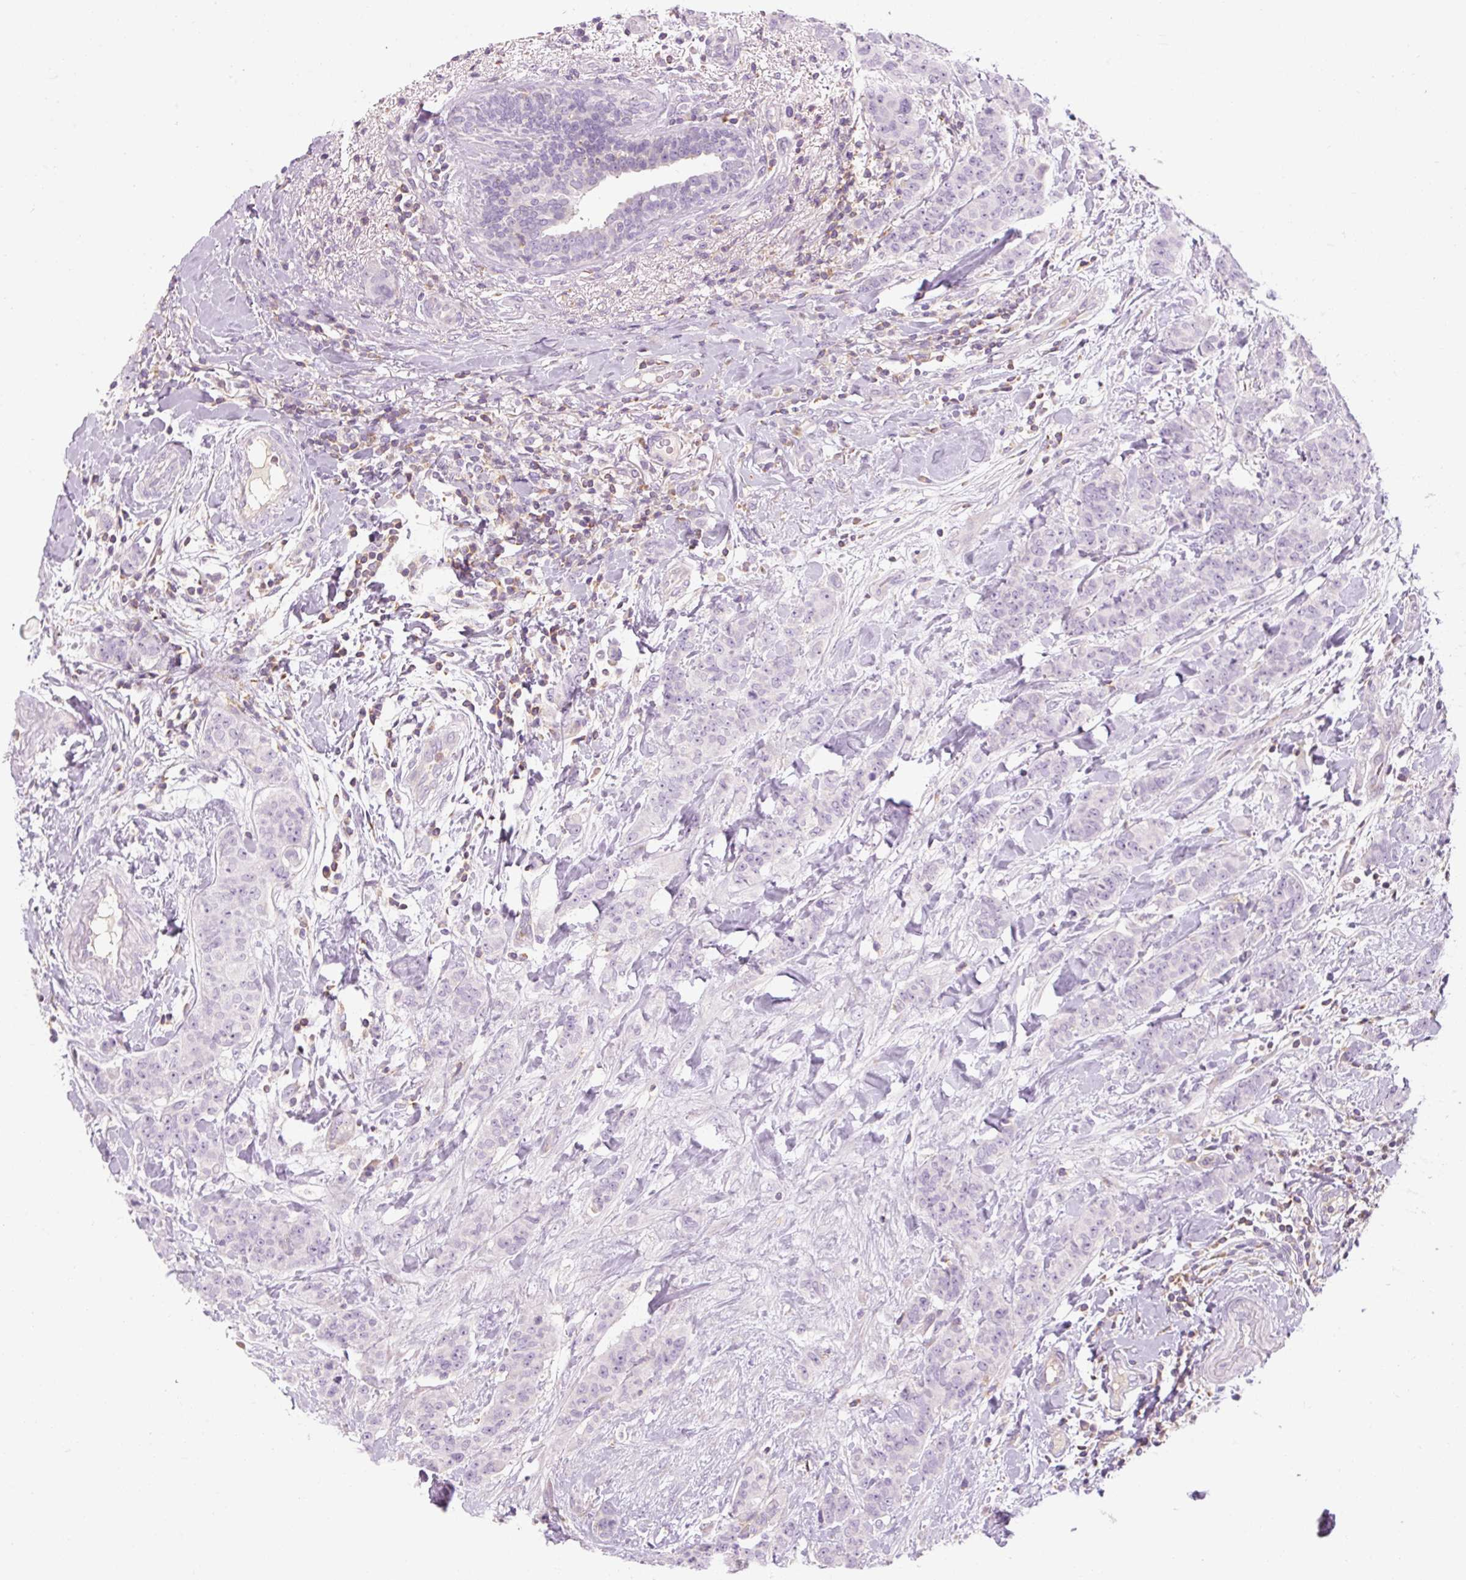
{"staining": {"intensity": "negative", "quantity": "none", "location": "none"}, "tissue": "breast cancer", "cell_type": "Tumor cells", "image_type": "cancer", "snomed": [{"axis": "morphology", "description": "Duct carcinoma"}, {"axis": "topography", "description": "Breast"}], "caption": "There is no significant staining in tumor cells of breast cancer.", "gene": "TIGD2", "patient": {"sex": "female", "age": 40}}